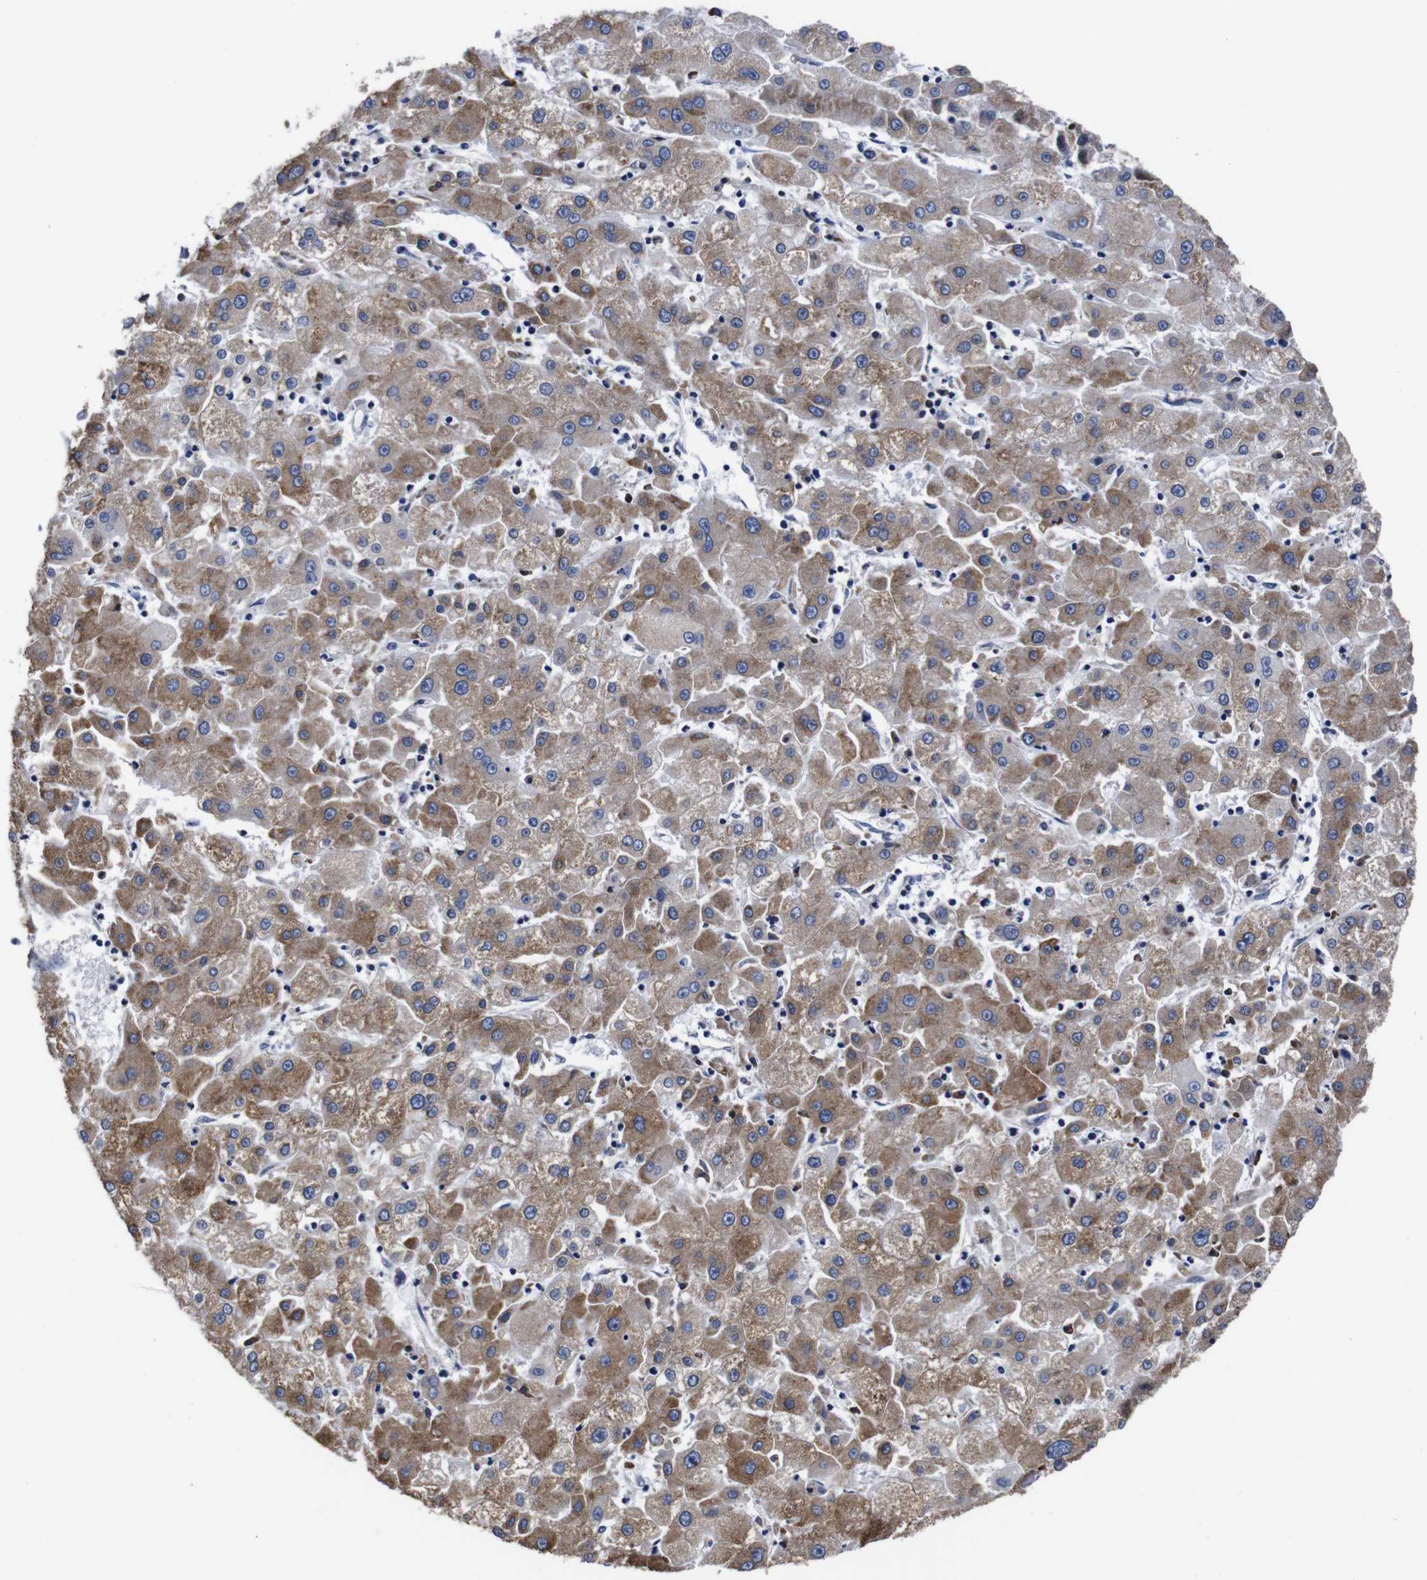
{"staining": {"intensity": "moderate", "quantity": ">75%", "location": "cytoplasmic/membranous"}, "tissue": "liver cancer", "cell_type": "Tumor cells", "image_type": "cancer", "snomed": [{"axis": "morphology", "description": "Carcinoma, Hepatocellular, NOS"}, {"axis": "topography", "description": "Liver"}], "caption": "Protein analysis of liver cancer (hepatocellular carcinoma) tissue shows moderate cytoplasmic/membranous expression in approximately >75% of tumor cells.", "gene": "PPIB", "patient": {"sex": "male", "age": 72}}